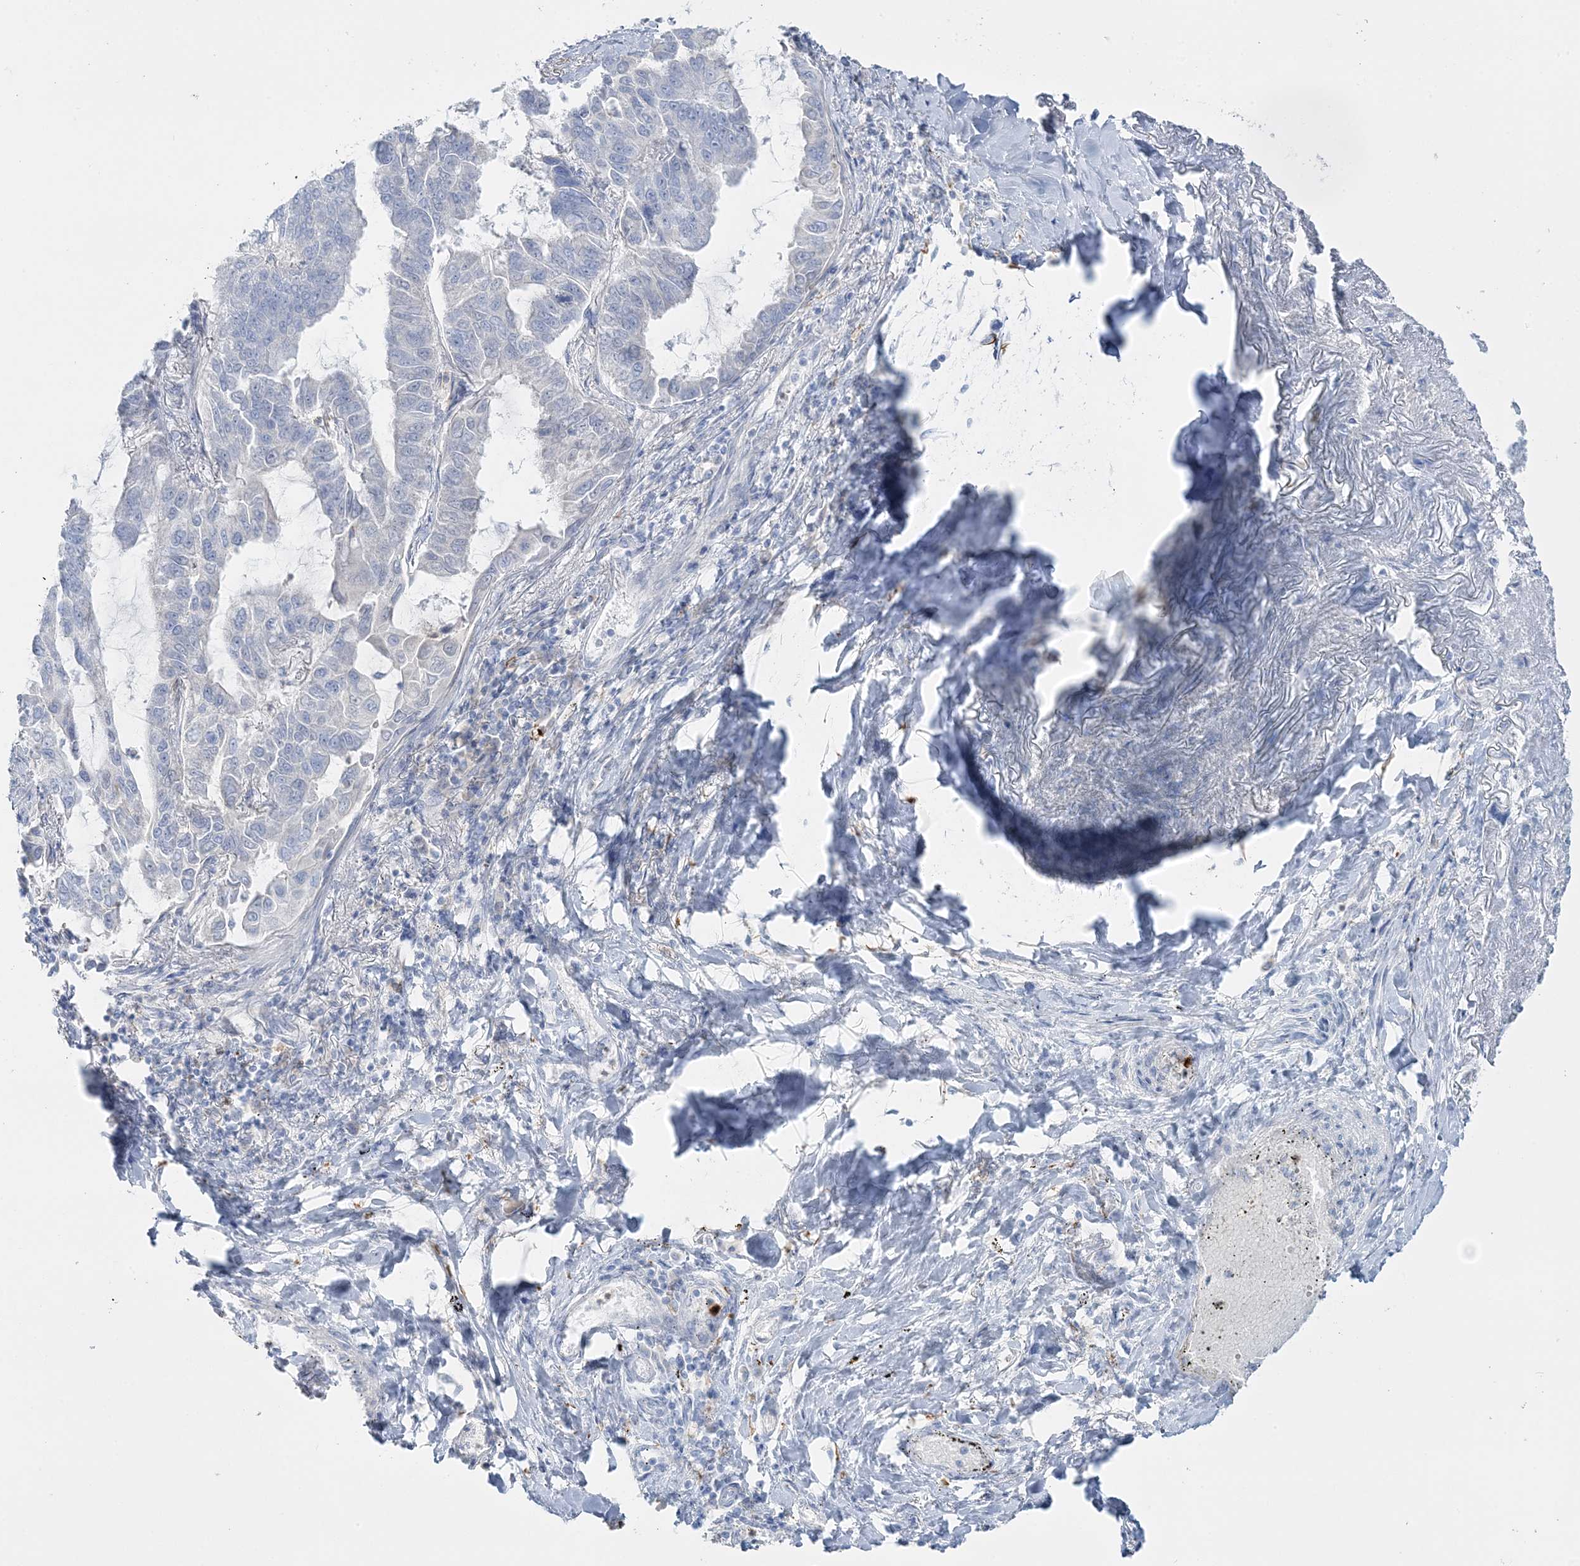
{"staining": {"intensity": "negative", "quantity": "none", "location": "none"}, "tissue": "lung cancer", "cell_type": "Tumor cells", "image_type": "cancer", "snomed": [{"axis": "morphology", "description": "Adenocarcinoma, NOS"}, {"axis": "topography", "description": "Lung"}], "caption": "Immunohistochemical staining of lung cancer (adenocarcinoma) demonstrates no significant positivity in tumor cells.", "gene": "WDSUB1", "patient": {"sex": "male", "age": 64}}